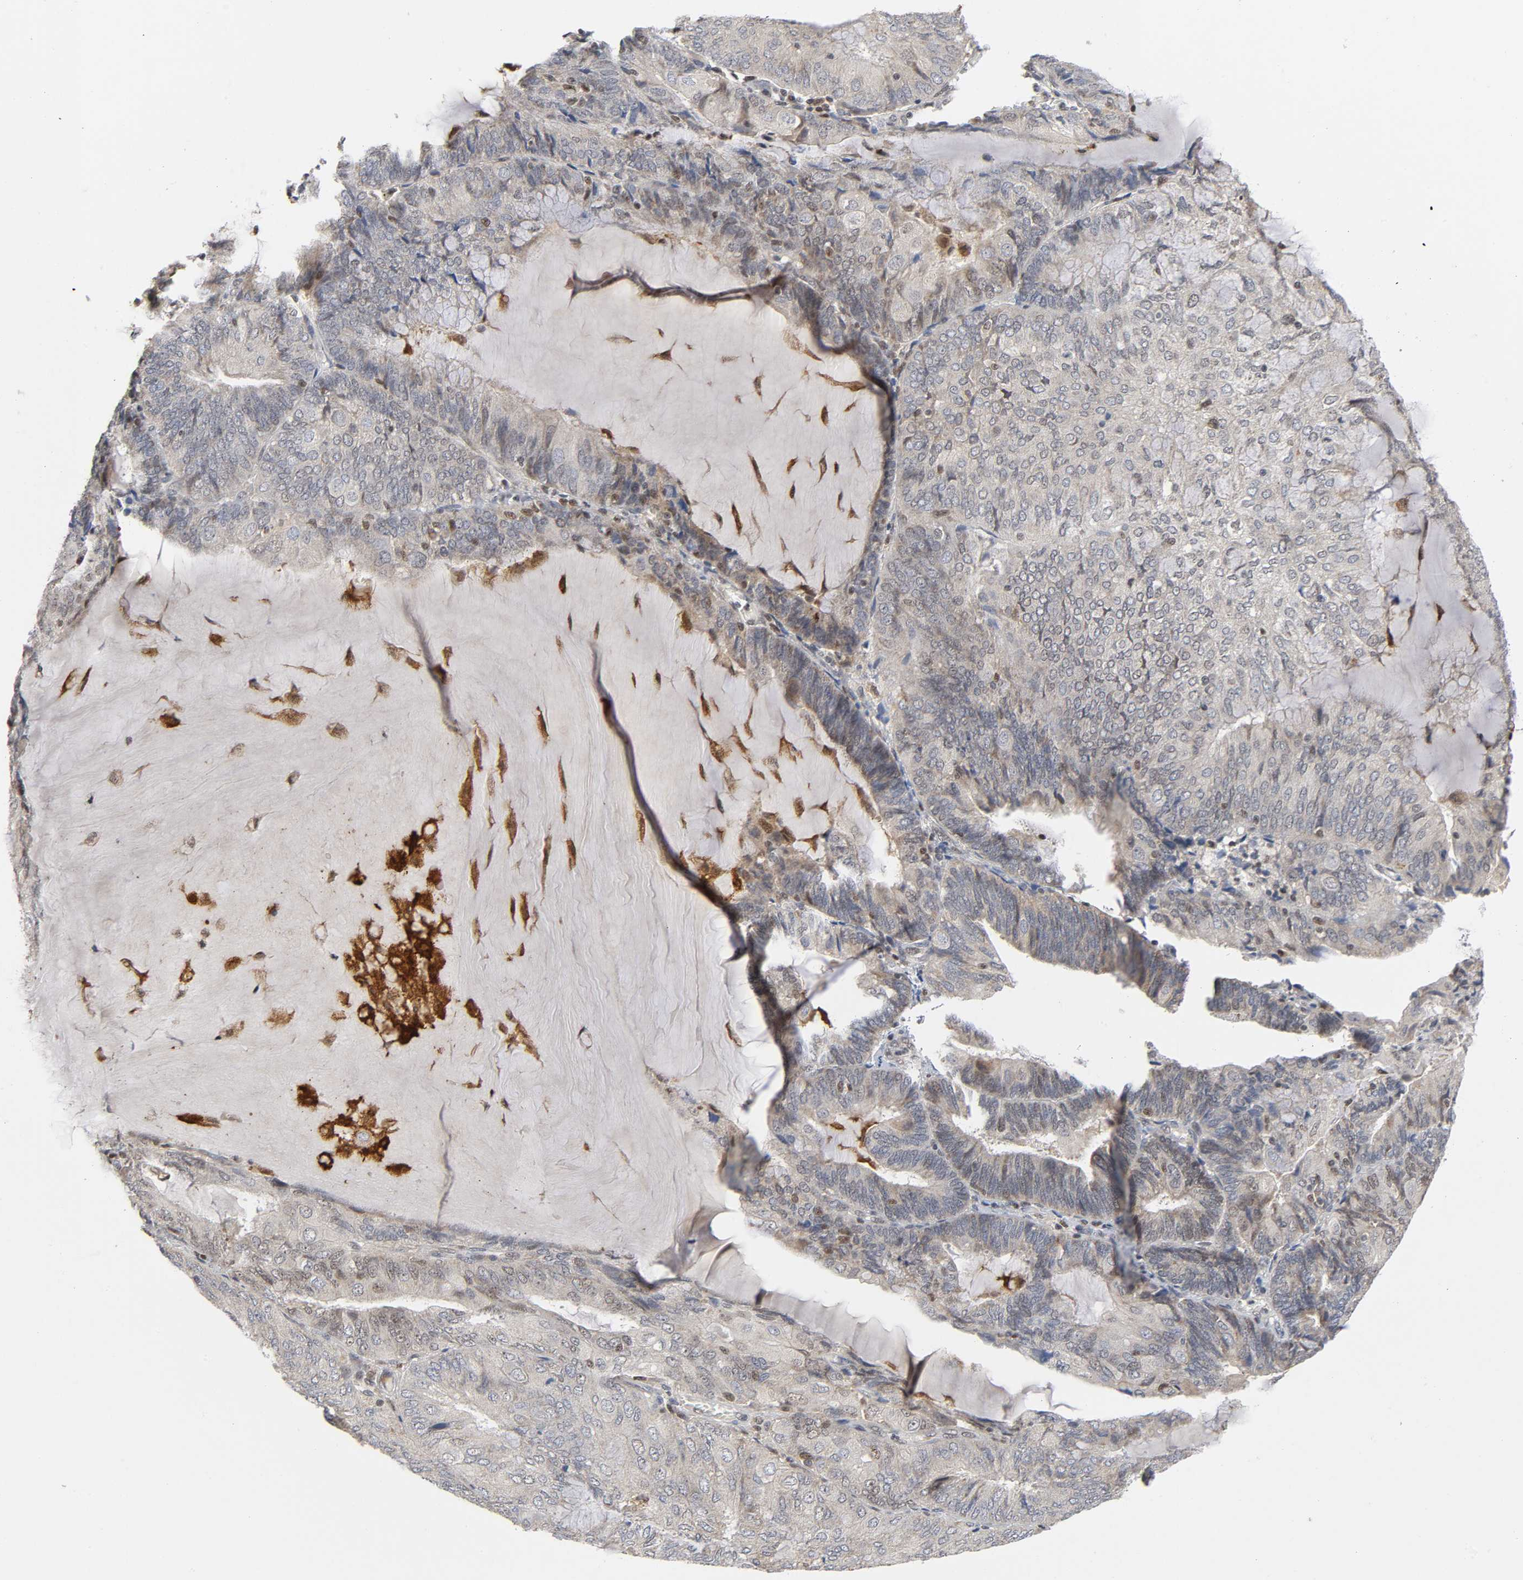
{"staining": {"intensity": "weak", "quantity": "<25%", "location": "cytoplasmic/membranous,nuclear"}, "tissue": "endometrial cancer", "cell_type": "Tumor cells", "image_type": "cancer", "snomed": [{"axis": "morphology", "description": "Adenocarcinoma, NOS"}, {"axis": "topography", "description": "Endometrium"}], "caption": "The immunohistochemistry (IHC) photomicrograph has no significant expression in tumor cells of adenocarcinoma (endometrial) tissue.", "gene": "KAT2B", "patient": {"sex": "female", "age": 81}}